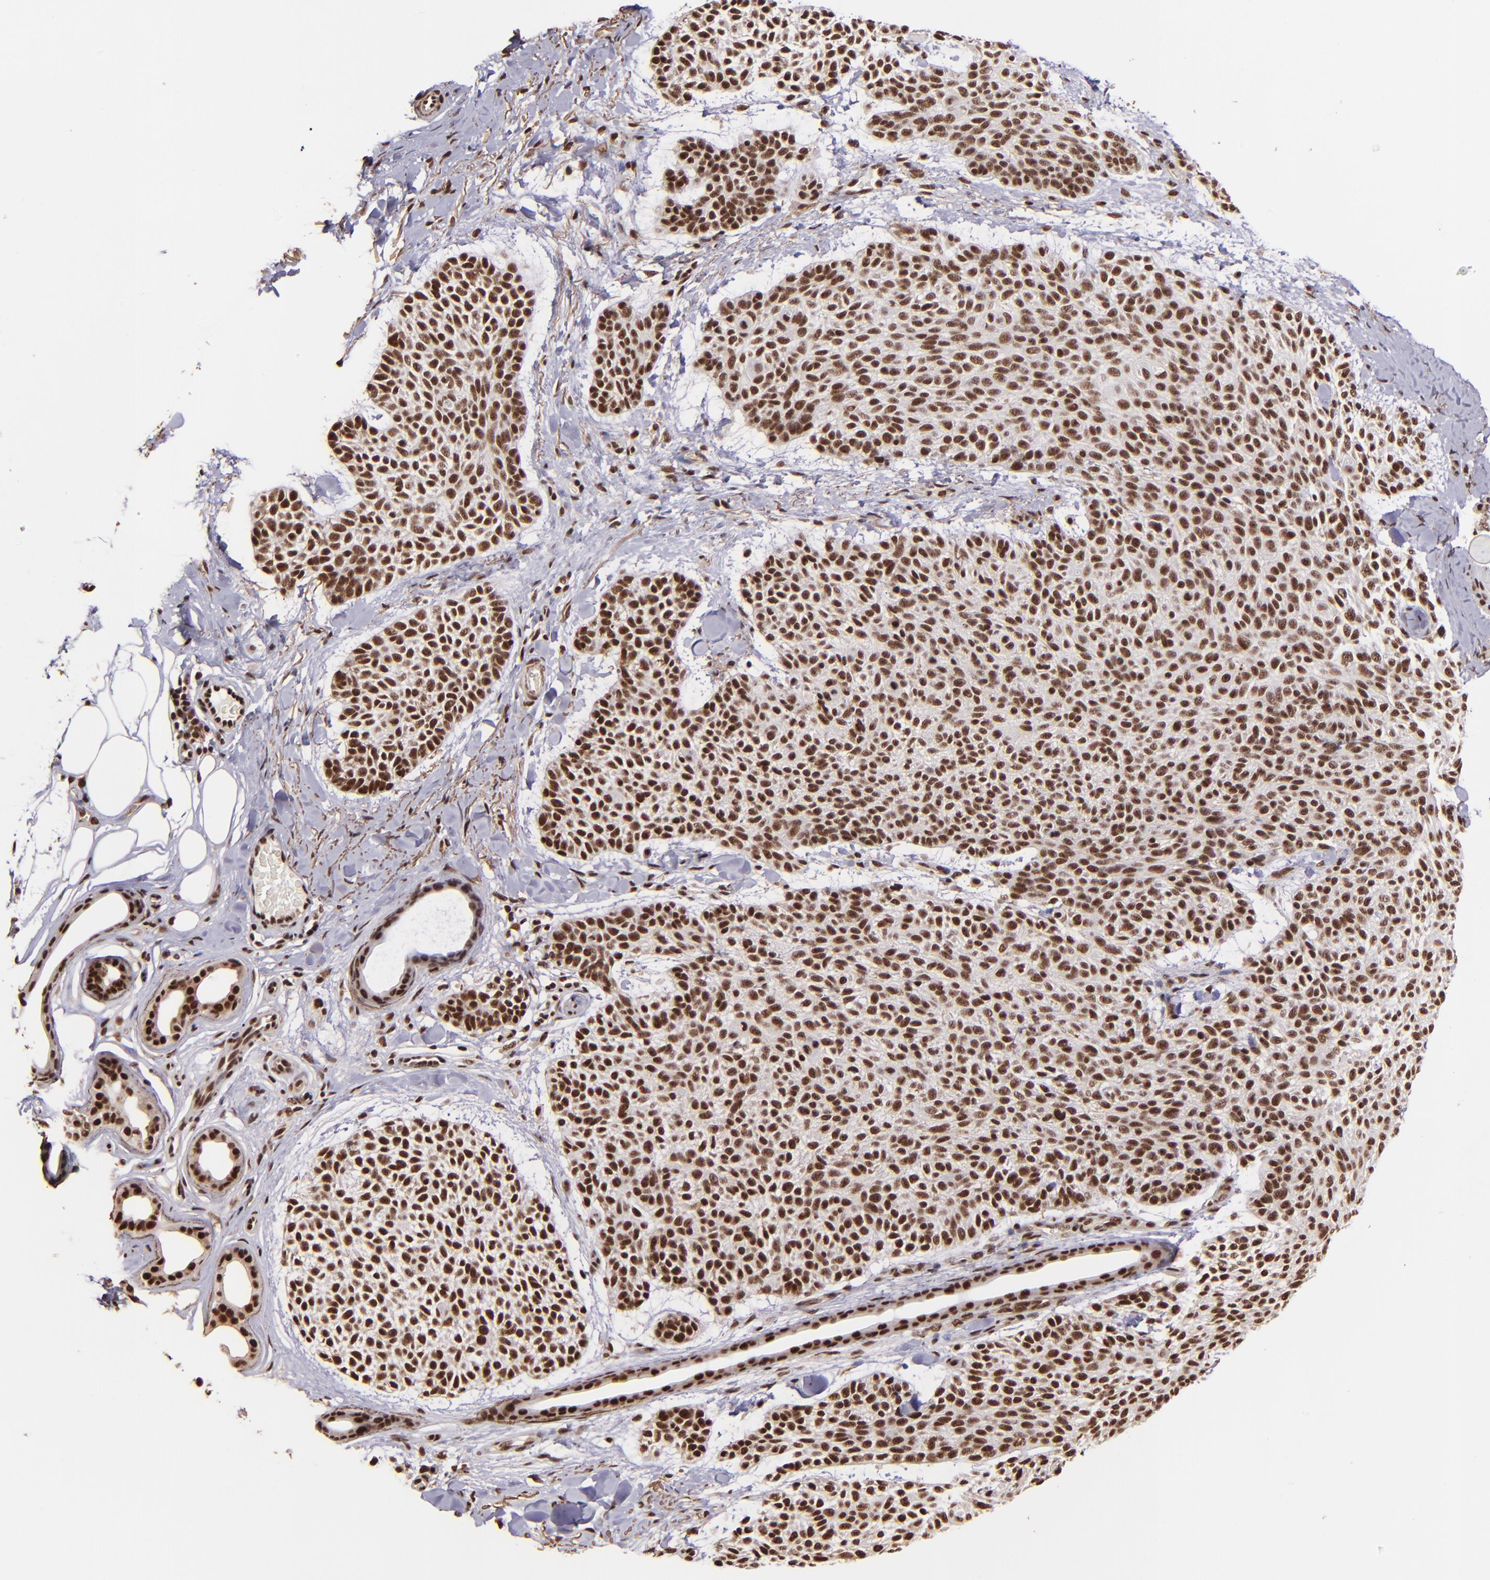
{"staining": {"intensity": "strong", "quantity": ">75%", "location": "nuclear"}, "tissue": "skin cancer", "cell_type": "Tumor cells", "image_type": "cancer", "snomed": [{"axis": "morphology", "description": "Normal tissue, NOS"}, {"axis": "morphology", "description": "Basal cell carcinoma"}, {"axis": "topography", "description": "Skin"}], "caption": "DAB immunohistochemical staining of skin cancer (basal cell carcinoma) displays strong nuclear protein positivity in approximately >75% of tumor cells. Nuclei are stained in blue.", "gene": "PQBP1", "patient": {"sex": "female", "age": 70}}